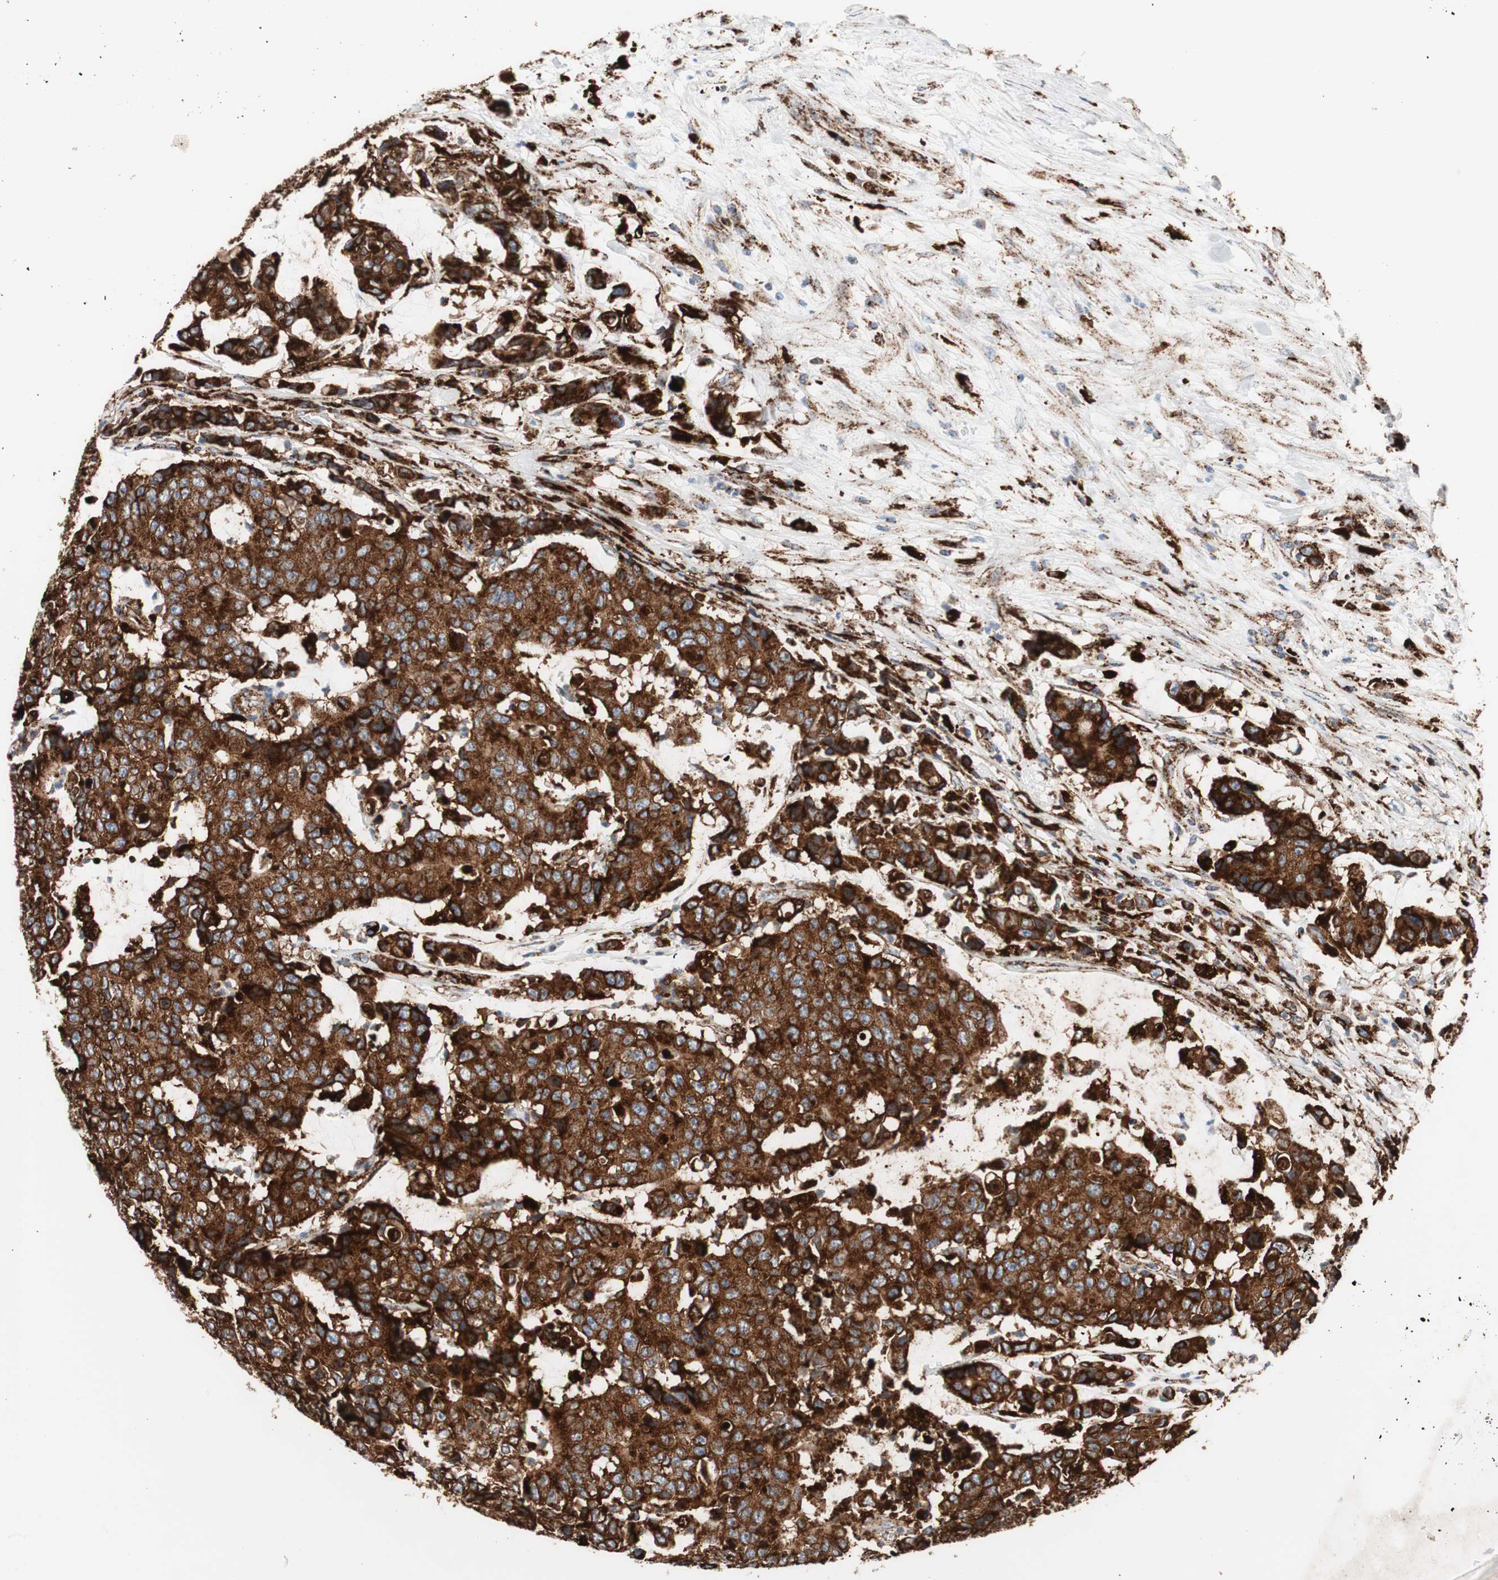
{"staining": {"intensity": "strong", "quantity": ">75%", "location": "cytoplasmic/membranous"}, "tissue": "colorectal cancer", "cell_type": "Tumor cells", "image_type": "cancer", "snomed": [{"axis": "morphology", "description": "Adenocarcinoma, NOS"}, {"axis": "topography", "description": "Colon"}], "caption": "Protein positivity by immunohistochemistry (IHC) shows strong cytoplasmic/membranous expression in approximately >75% of tumor cells in colorectal cancer (adenocarcinoma). Immunohistochemistry stains the protein in brown and the nuclei are stained blue.", "gene": "LAMP1", "patient": {"sex": "female", "age": 86}}